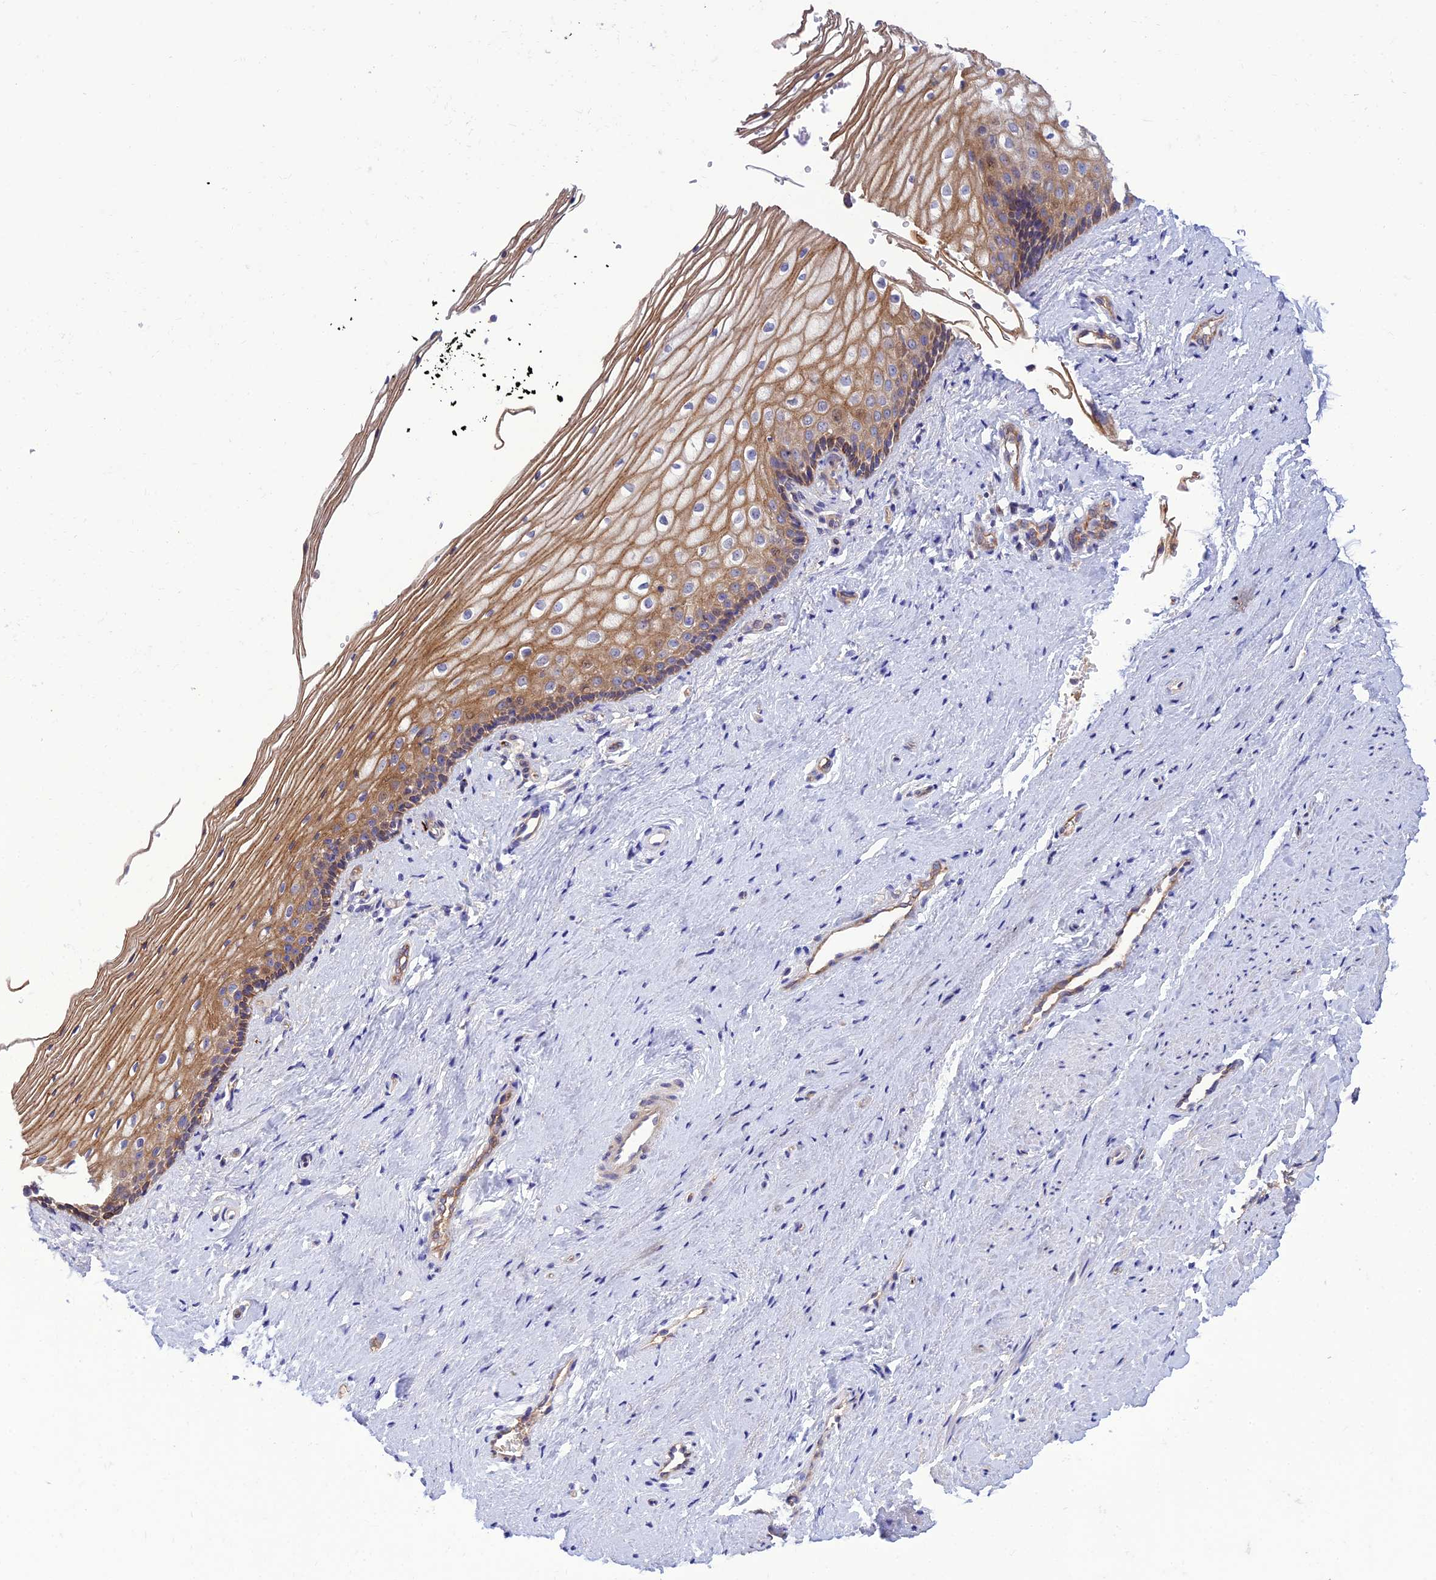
{"staining": {"intensity": "moderate", "quantity": "25%-75%", "location": "cytoplasmic/membranous"}, "tissue": "vagina", "cell_type": "Squamous epithelial cells", "image_type": "normal", "snomed": [{"axis": "morphology", "description": "Normal tissue, NOS"}, {"axis": "topography", "description": "Vagina"}], "caption": "IHC histopathology image of normal vagina: vagina stained using IHC reveals medium levels of moderate protein expression localized specifically in the cytoplasmic/membranous of squamous epithelial cells, appearing as a cytoplasmic/membranous brown color.", "gene": "IRAK3", "patient": {"sex": "female", "age": 46}}